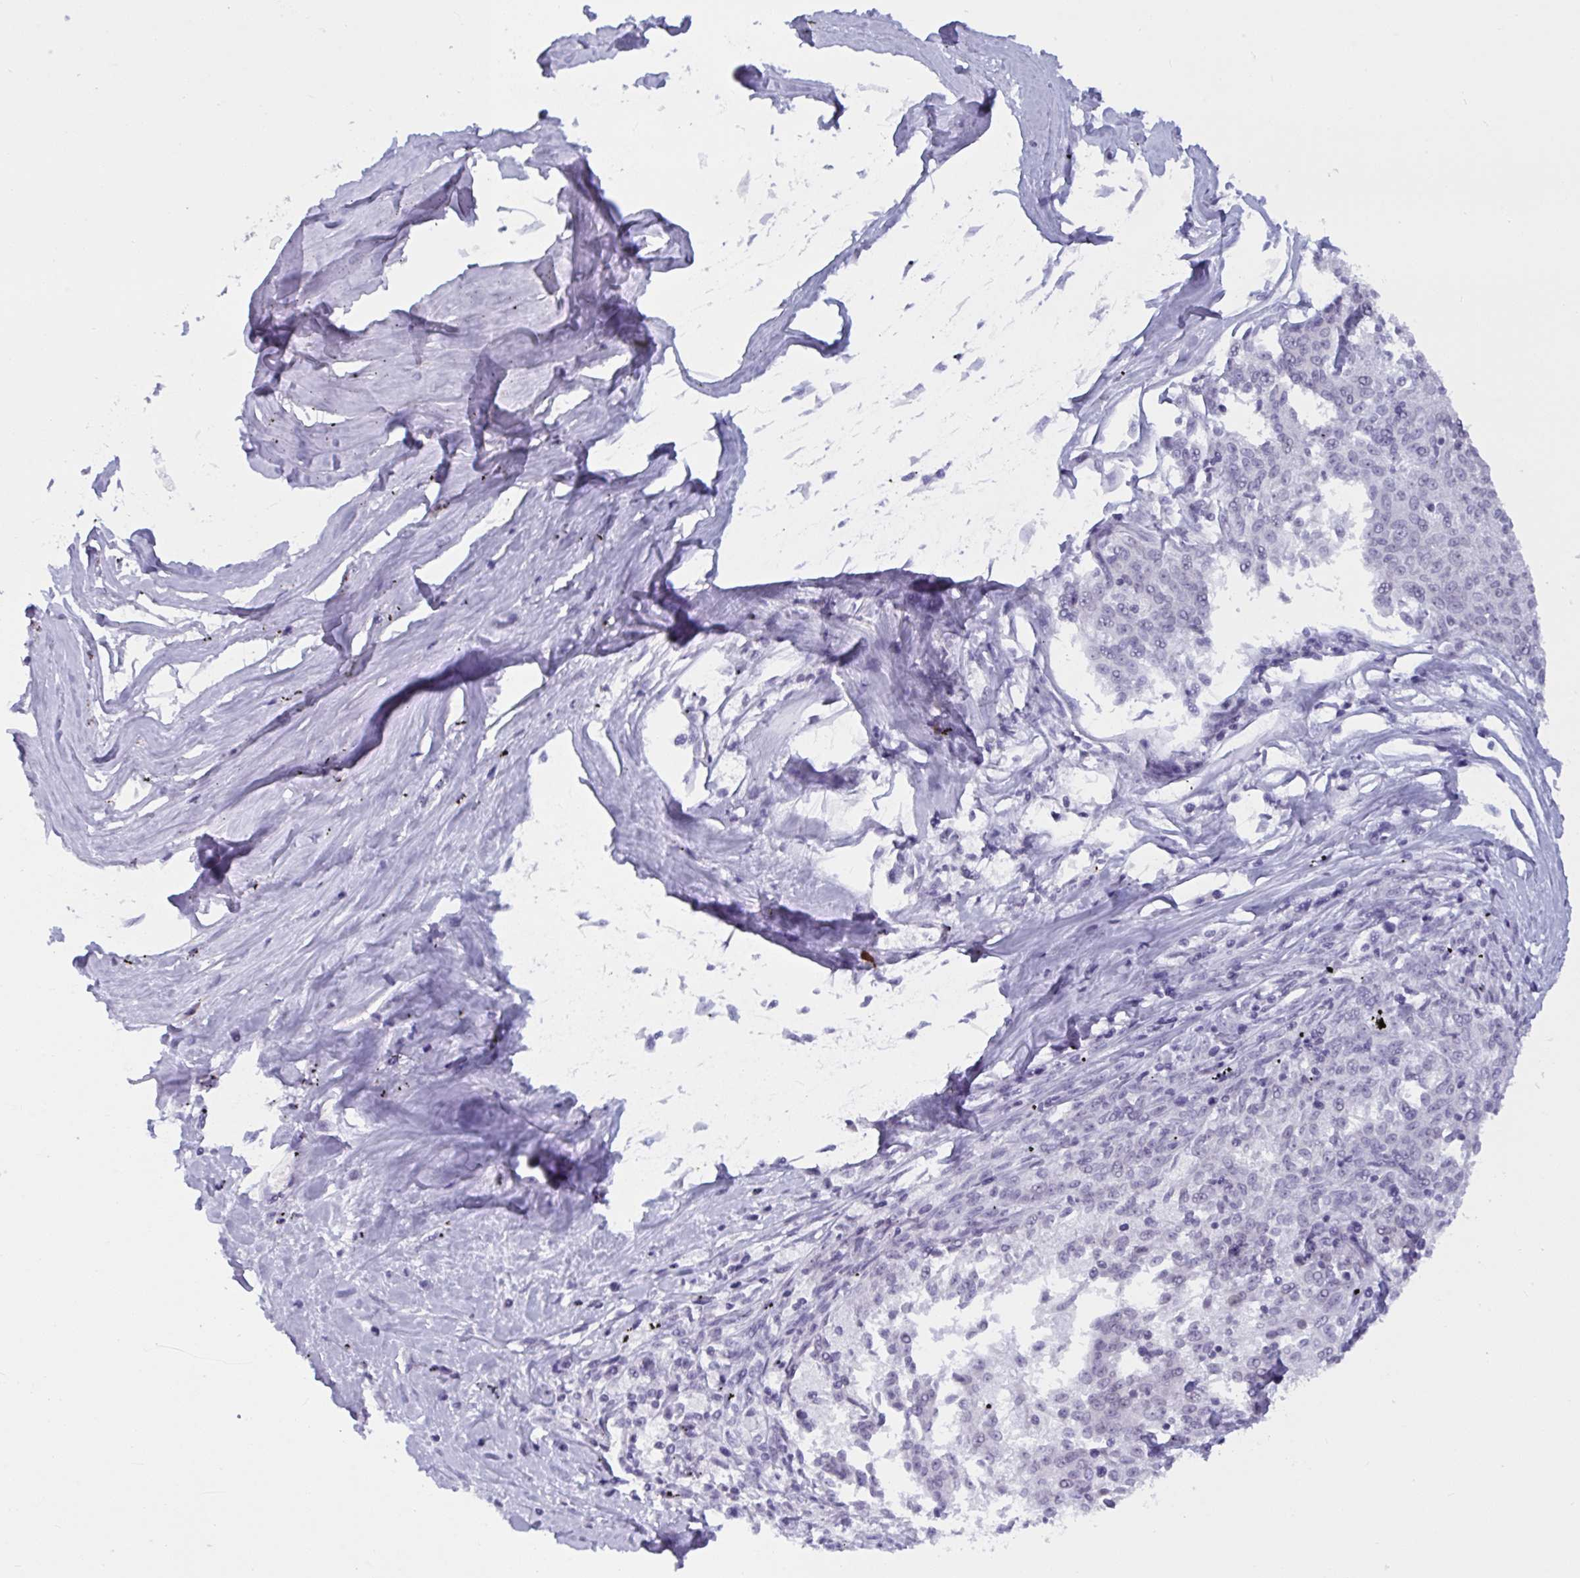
{"staining": {"intensity": "negative", "quantity": "none", "location": "none"}, "tissue": "melanoma", "cell_type": "Tumor cells", "image_type": "cancer", "snomed": [{"axis": "morphology", "description": "Malignant melanoma, NOS"}, {"axis": "topography", "description": "Skin"}], "caption": "DAB (3,3'-diaminobenzidine) immunohistochemical staining of human melanoma displays no significant positivity in tumor cells.", "gene": "TANK", "patient": {"sex": "female", "age": 72}}